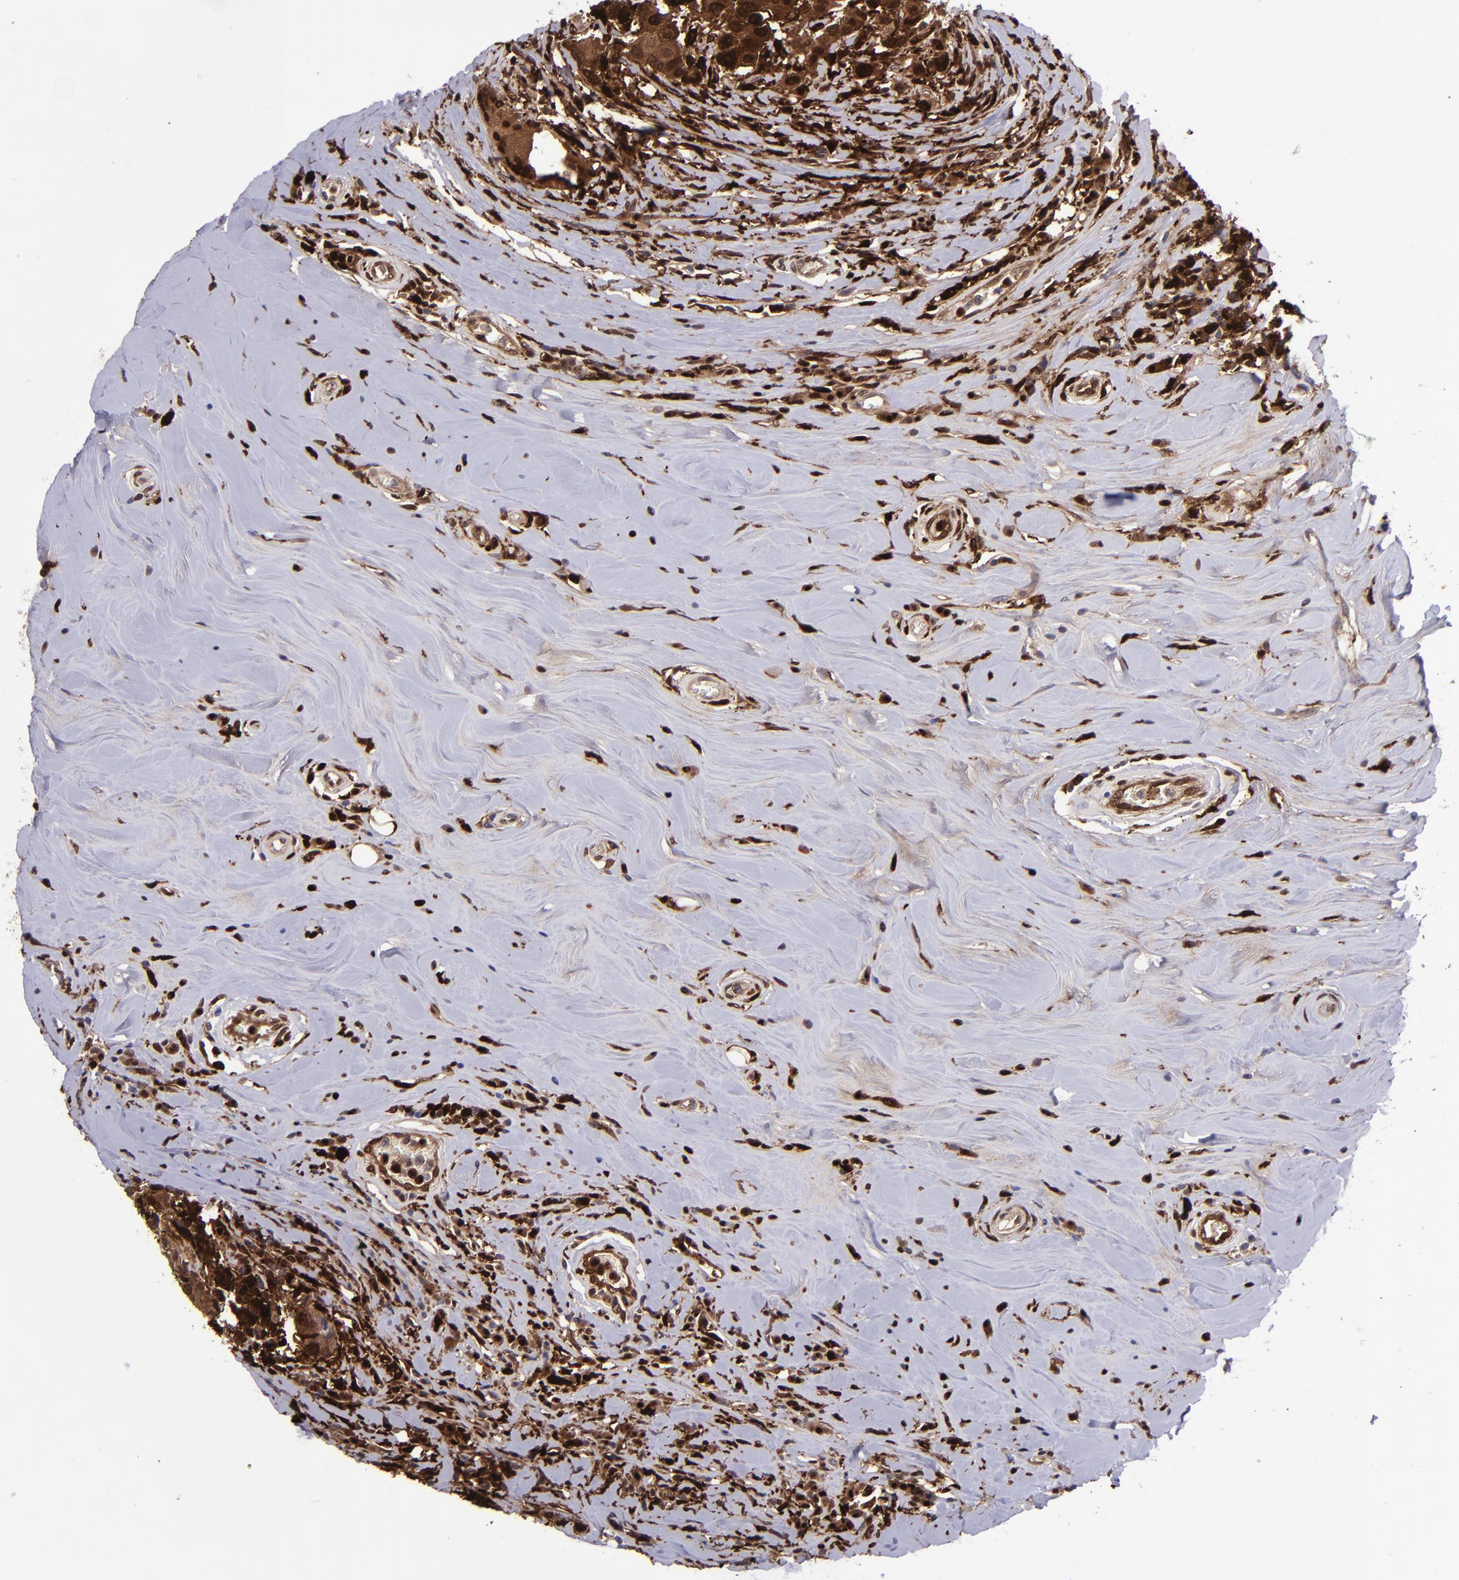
{"staining": {"intensity": "strong", "quantity": ">75%", "location": "cytoplasmic/membranous,nuclear"}, "tissue": "breast cancer", "cell_type": "Tumor cells", "image_type": "cancer", "snomed": [{"axis": "morphology", "description": "Duct carcinoma"}, {"axis": "topography", "description": "Breast"}], "caption": "Protein staining displays strong cytoplasmic/membranous and nuclear positivity in approximately >75% of tumor cells in infiltrating ductal carcinoma (breast).", "gene": "TYMP", "patient": {"sex": "female", "age": 27}}